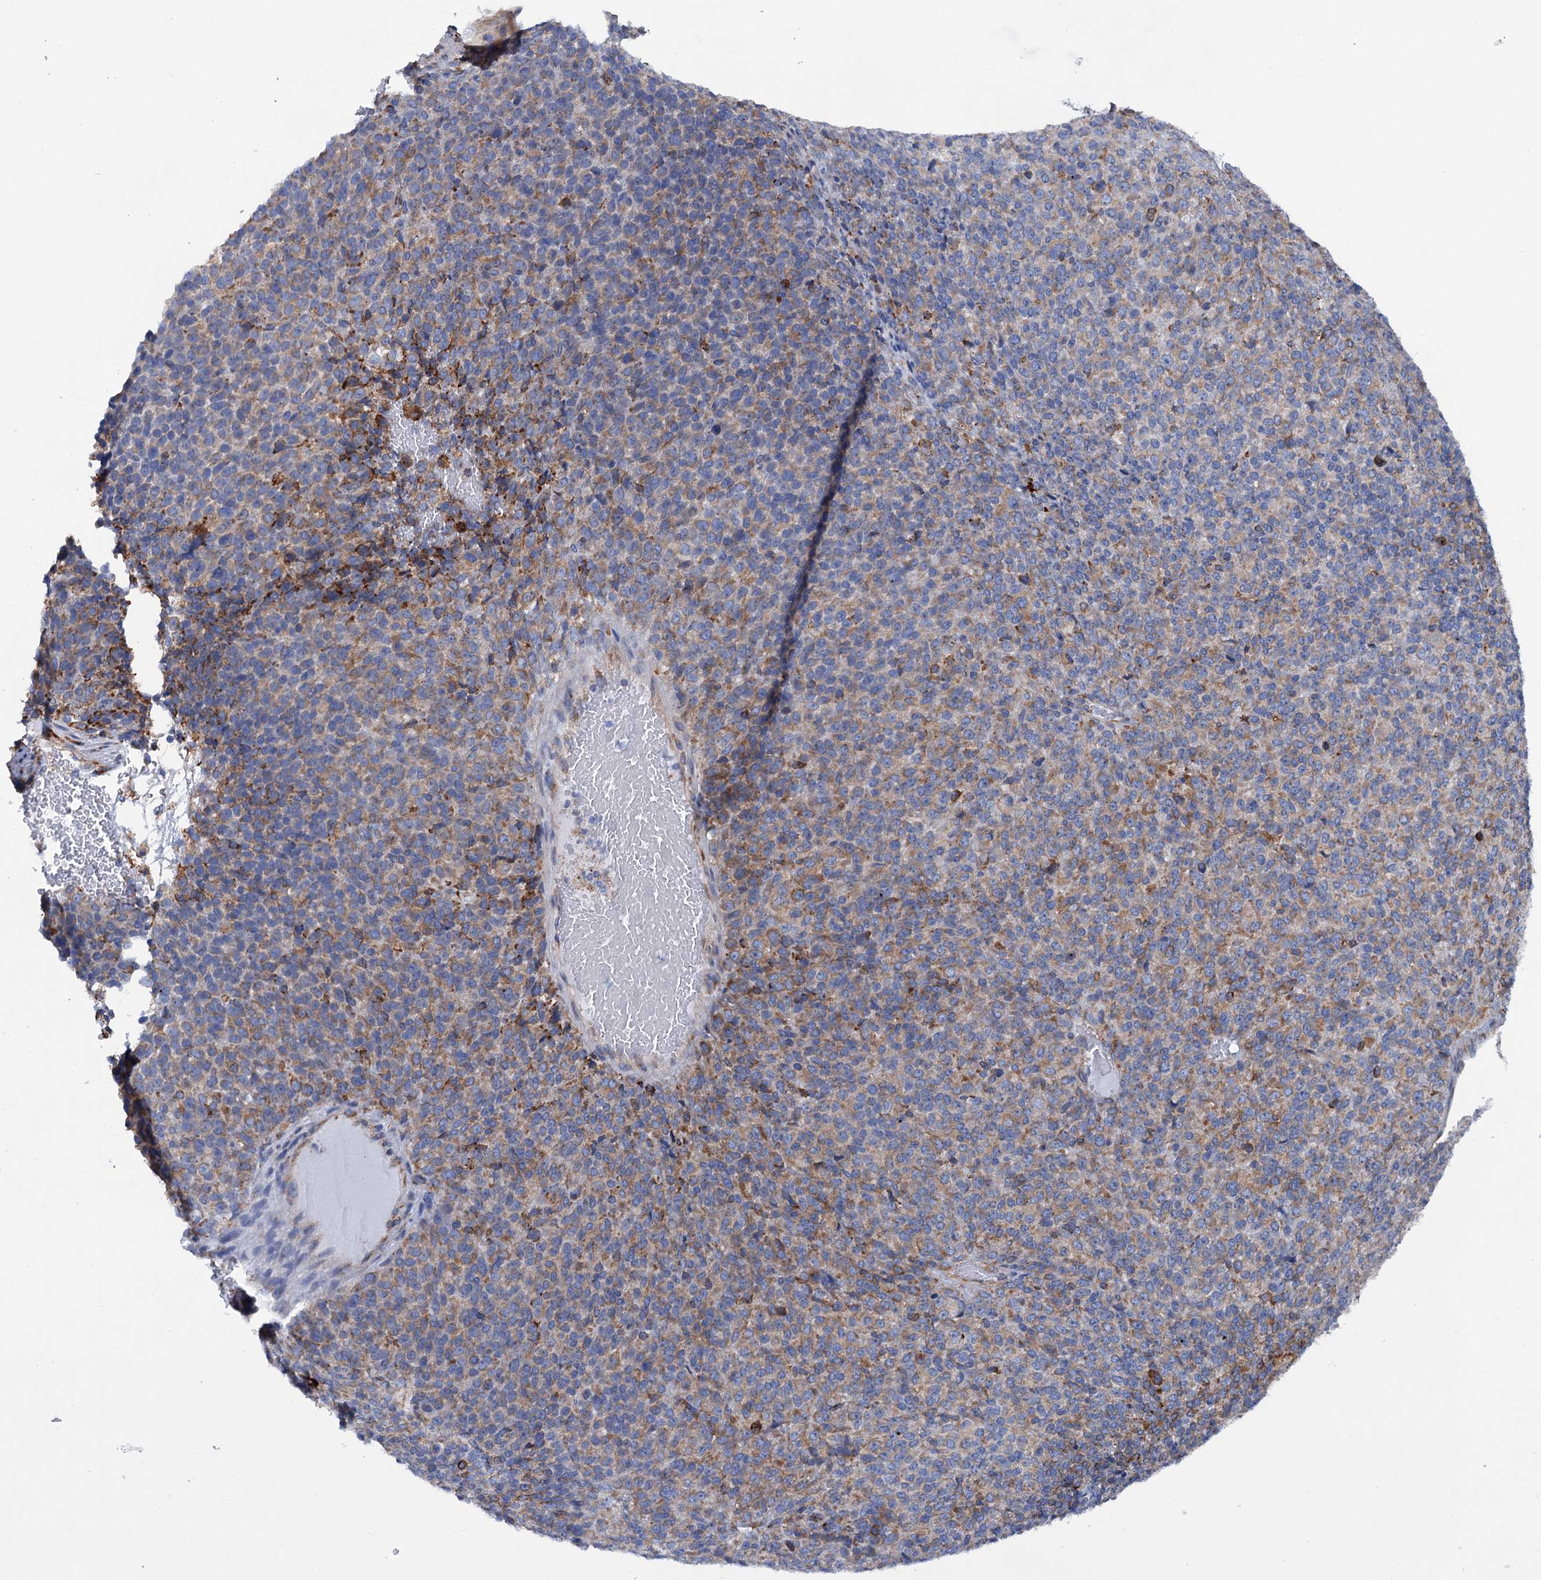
{"staining": {"intensity": "moderate", "quantity": "25%-75%", "location": "cytoplasmic/membranous"}, "tissue": "melanoma", "cell_type": "Tumor cells", "image_type": "cancer", "snomed": [{"axis": "morphology", "description": "Malignant melanoma, Metastatic site"}, {"axis": "topography", "description": "Brain"}], "caption": "Malignant melanoma (metastatic site) stained for a protein reveals moderate cytoplasmic/membranous positivity in tumor cells. (Stains: DAB (3,3'-diaminobenzidine) in brown, nuclei in blue, Microscopy: brightfield microscopy at high magnification).", "gene": "SHE", "patient": {"sex": "female", "age": 56}}